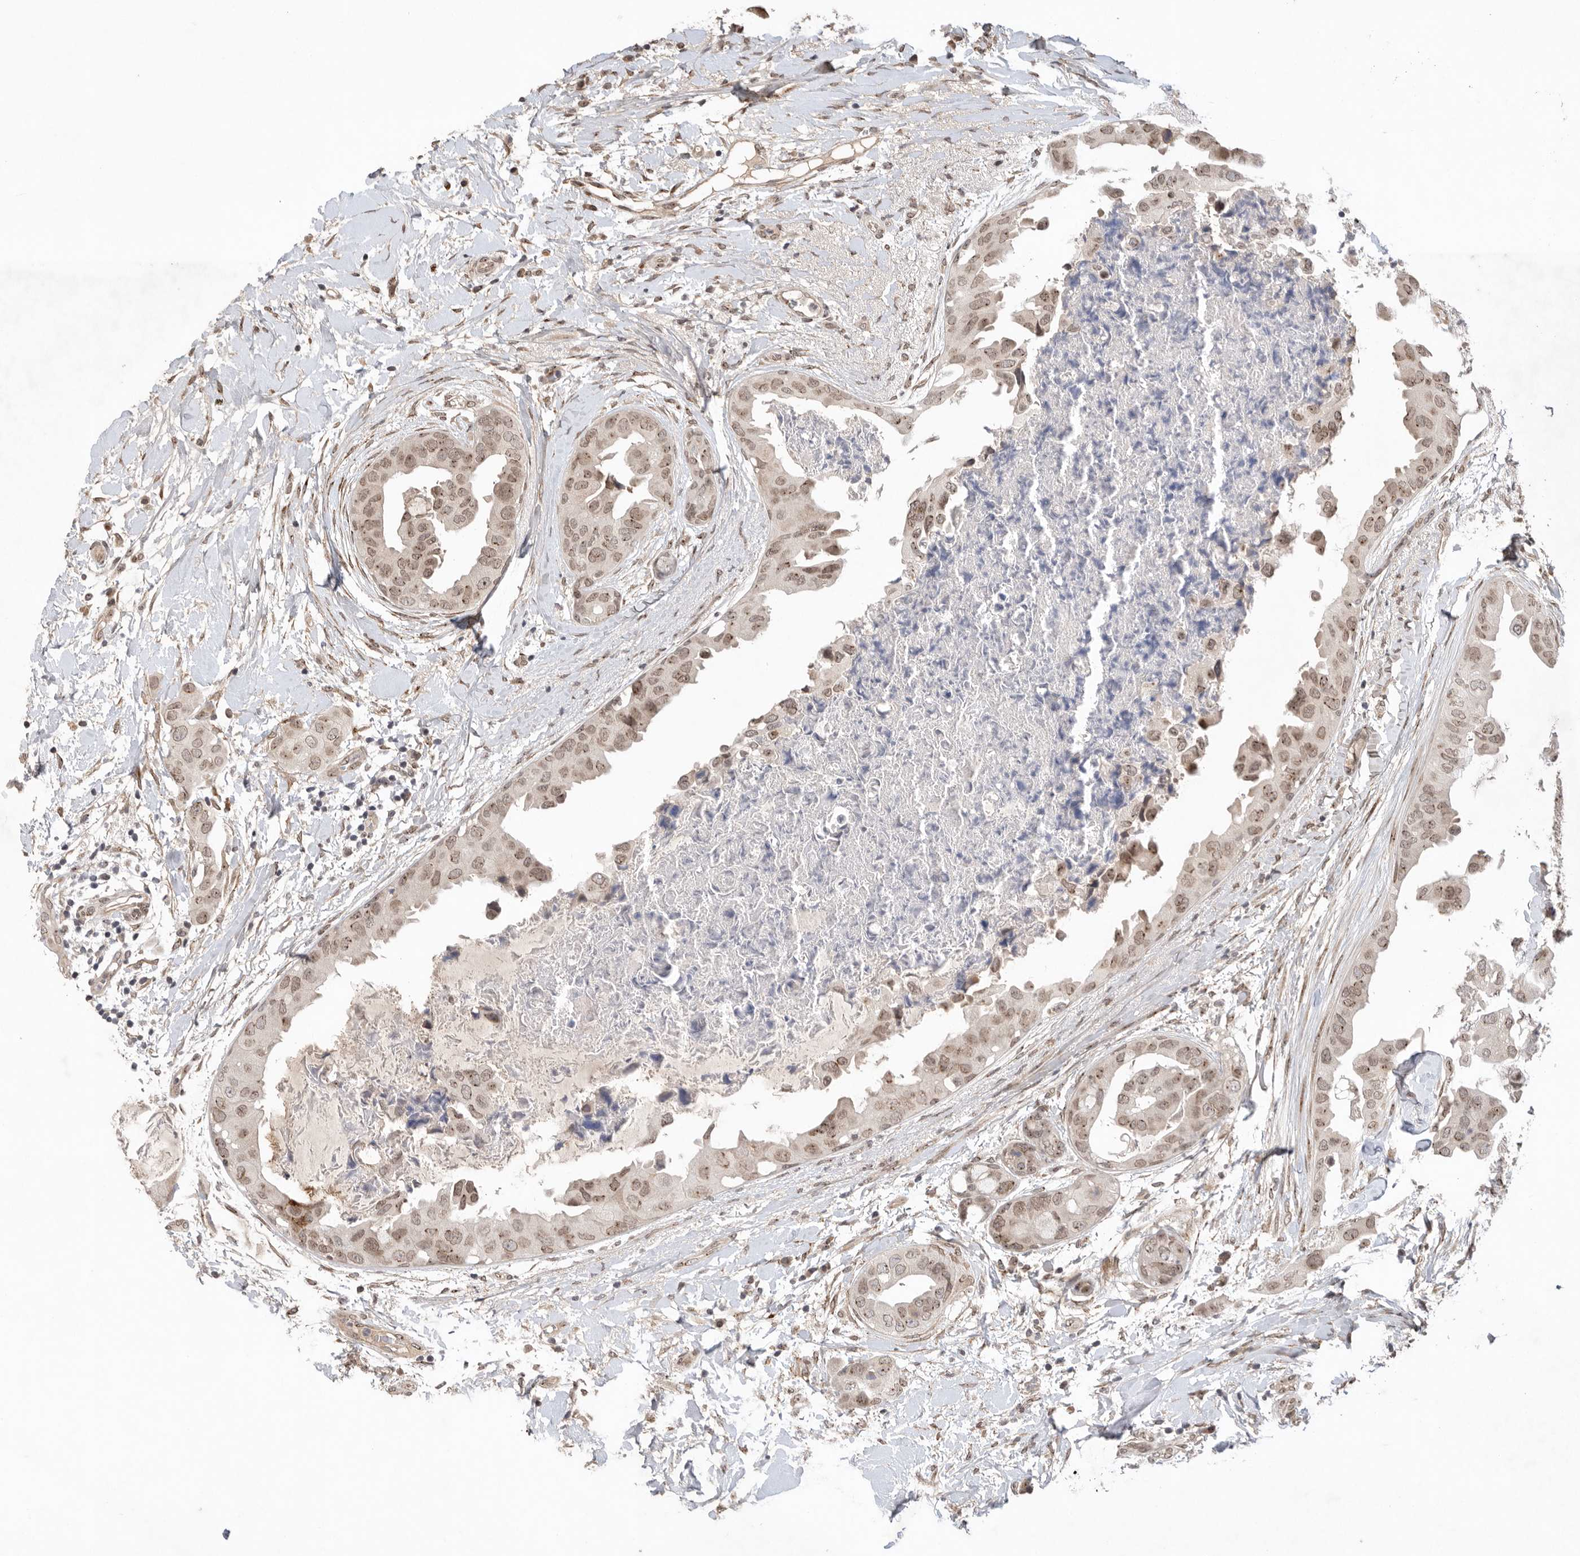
{"staining": {"intensity": "moderate", "quantity": ">75%", "location": "nuclear"}, "tissue": "breast cancer", "cell_type": "Tumor cells", "image_type": "cancer", "snomed": [{"axis": "morphology", "description": "Duct carcinoma"}, {"axis": "topography", "description": "Breast"}], "caption": "This is an image of IHC staining of breast cancer (infiltrating ductal carcinoma), which shows moderate positivity in the nuclear of tumor cells.", "gene": "LEMD3", "patient": {"sex": "female", "age": 40}}